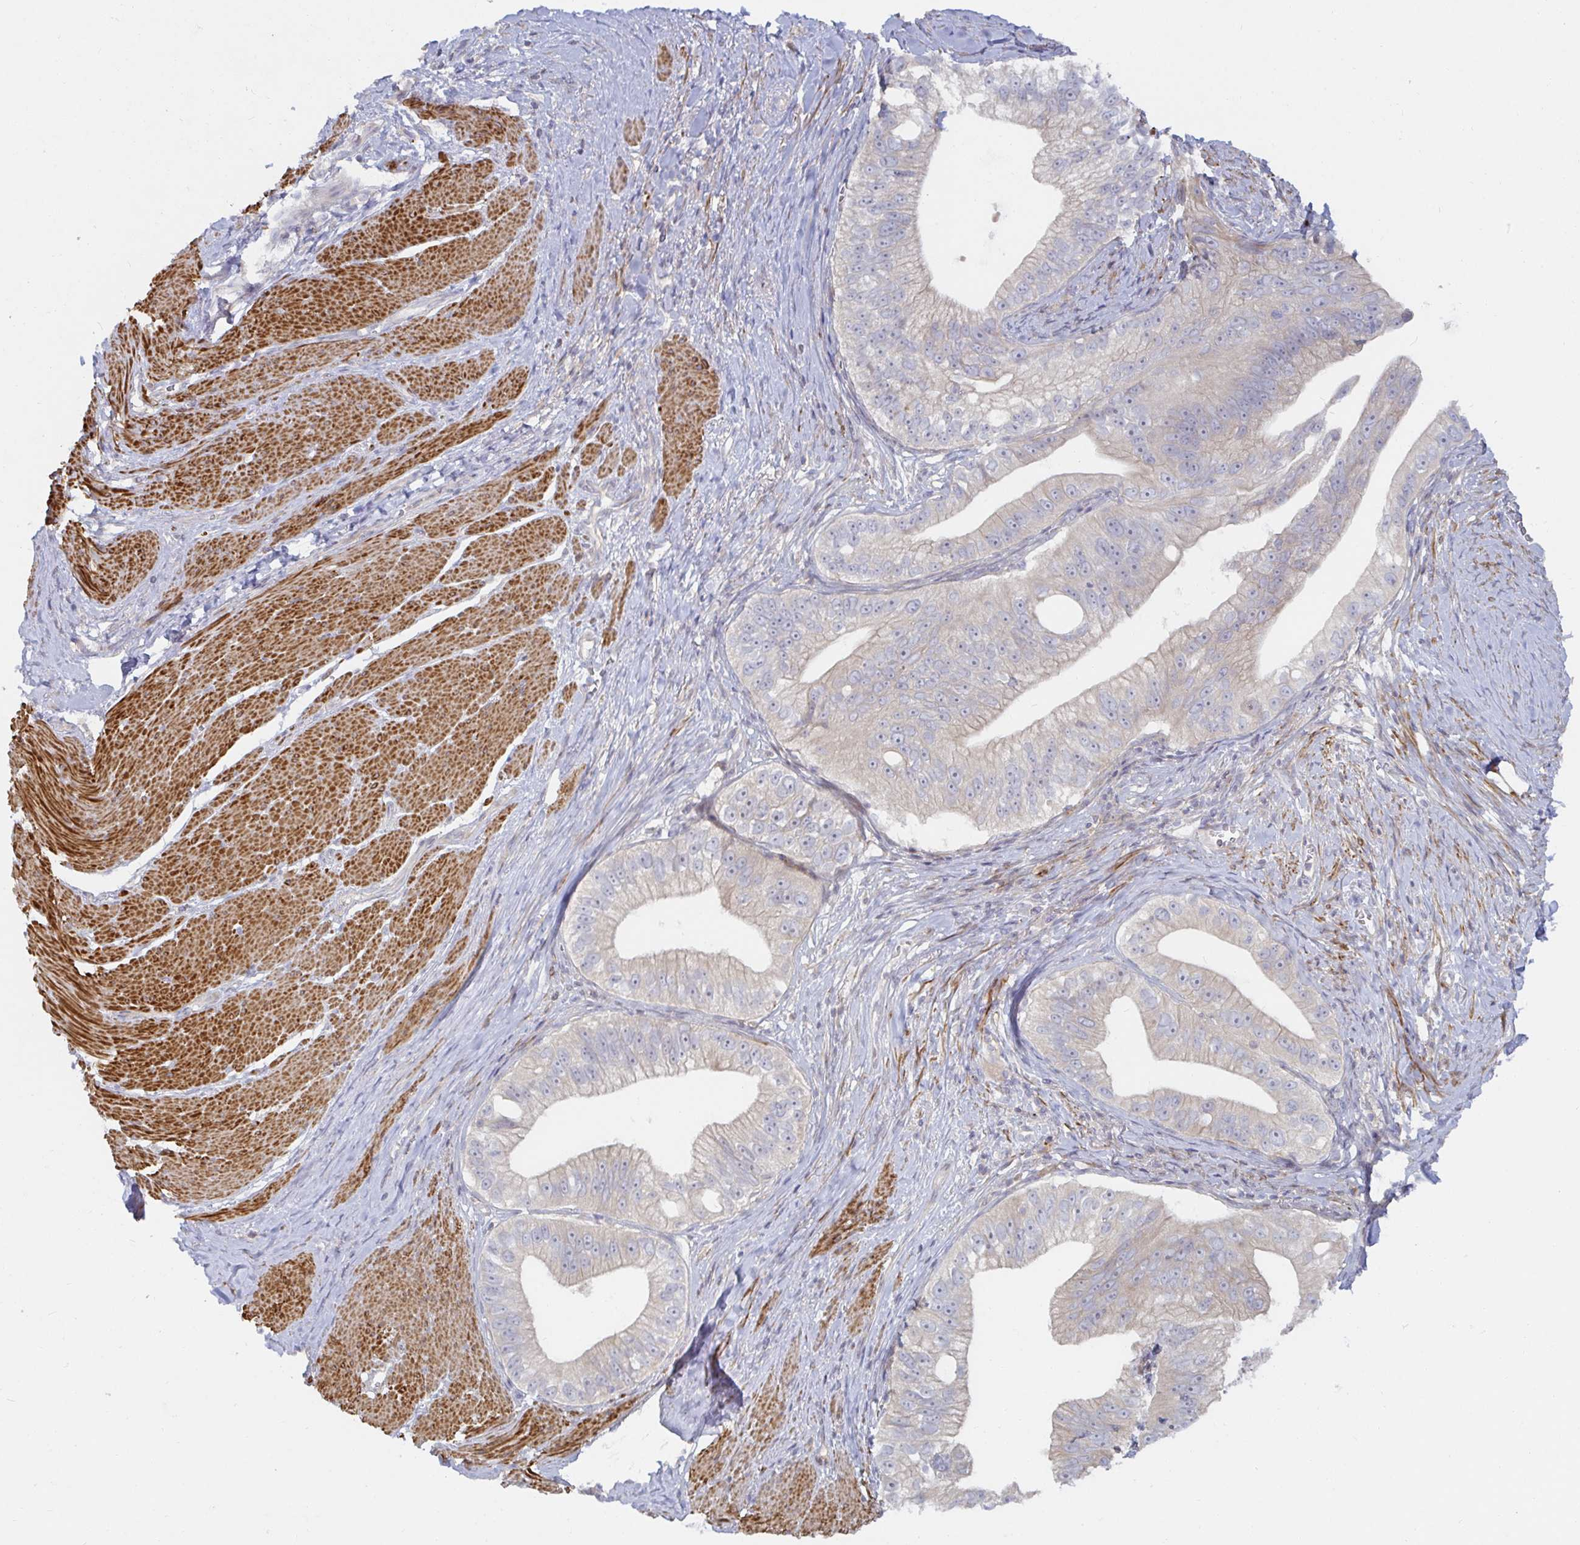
{"staining": {"intensity": "negative", "quantity": "none", "location": "none"}, "tissue": "pancreatic cancer", "cell_type": "Tumor cells", "image_type": "cancer", "snomed": [{"axis": "morphology", "description": "Adenocarcinoma, NOS"}, {"axis": "topography", "description": "Pancreas"}], "caption": "Immunohistochemical staining of human adenocarcinoma (pancreatic) demonstrates no significant positivity in tumor cells.", "gene": "SSH2", "patient": {"sex": "male", "age": 70}}